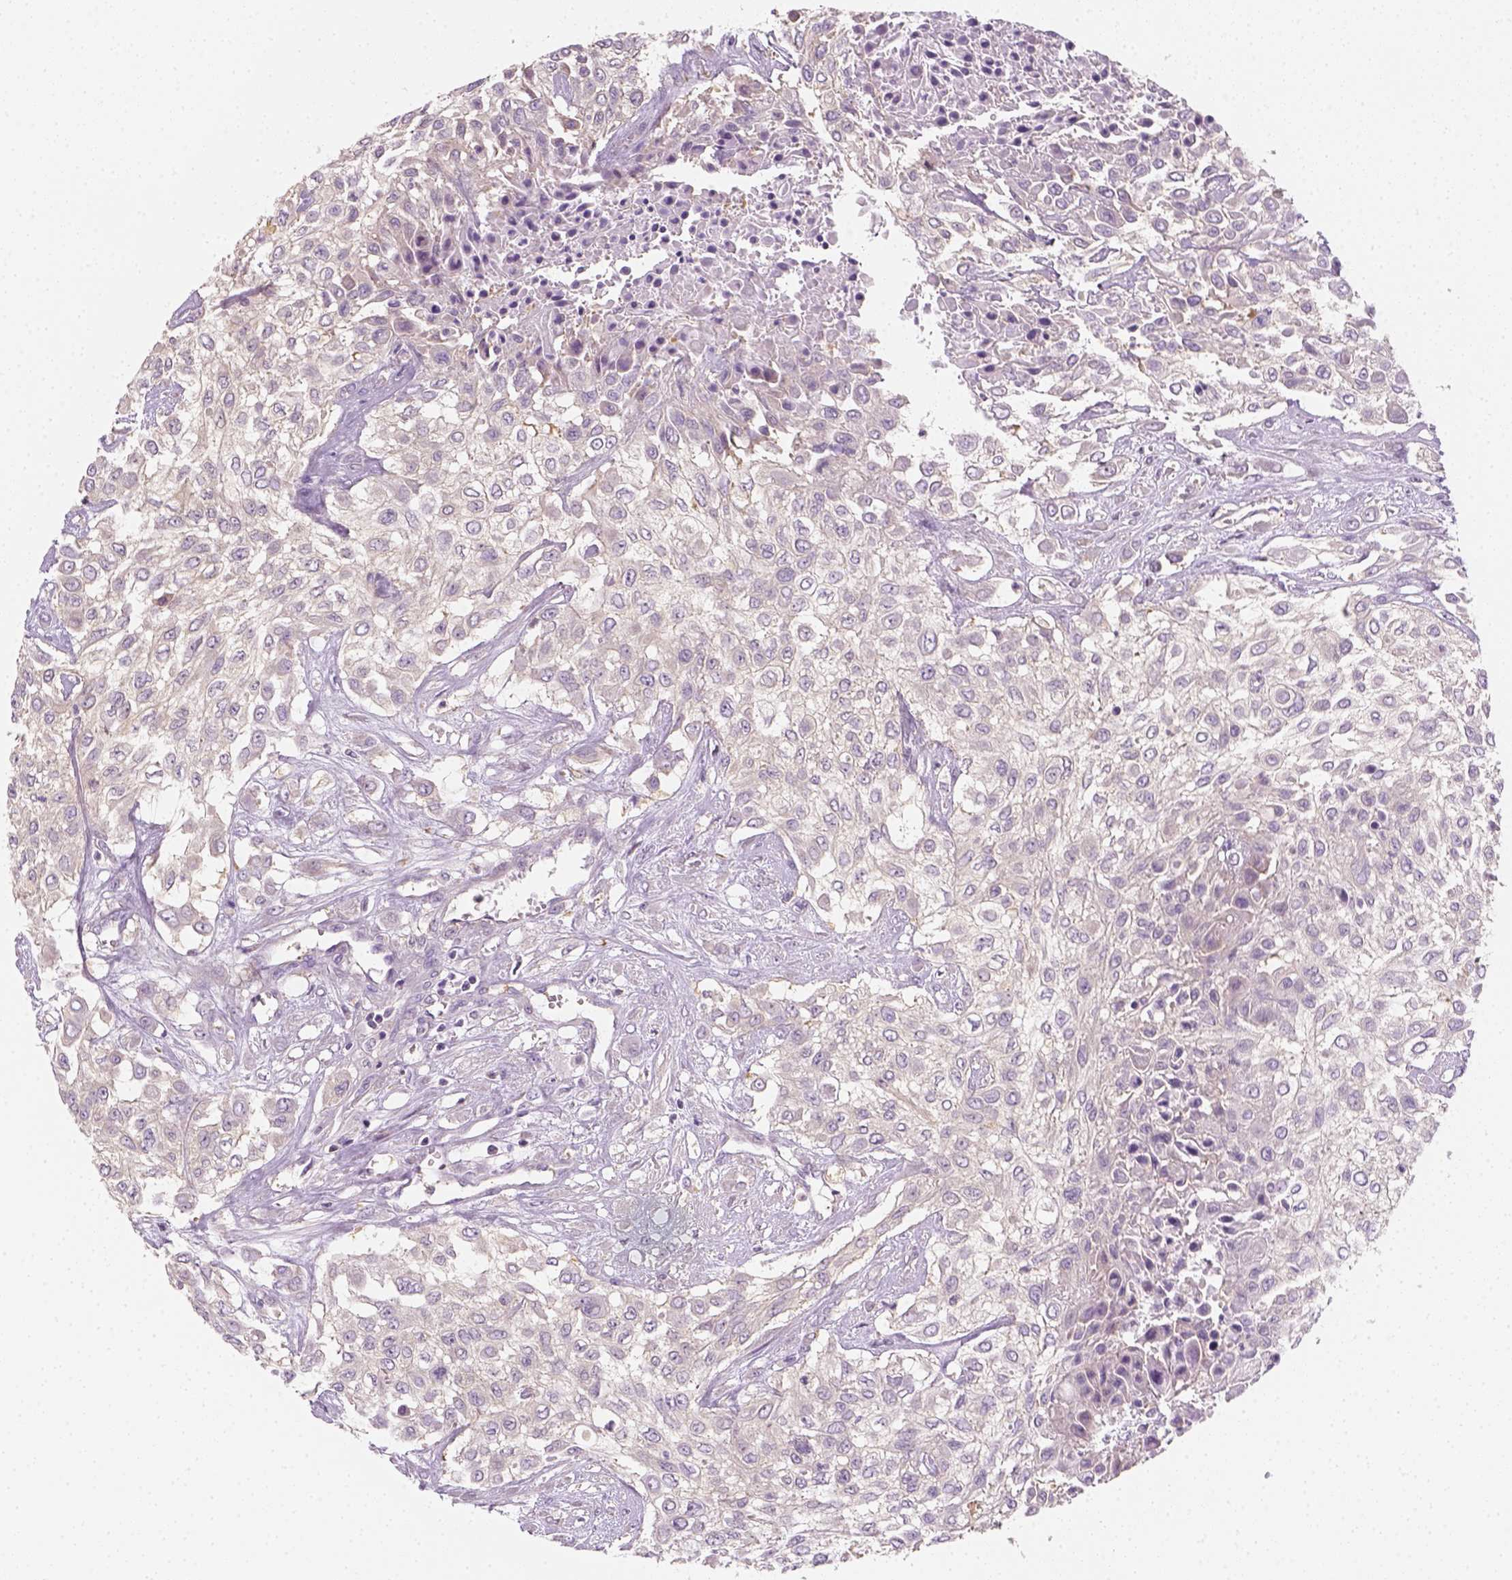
{"staining": {"intensity": "negative", "quantity": "none", "location": "none"}, "tissue": "urothelial cancer", "cell_type": "Tumor cells", "image_type": "cancer", "snomed": [{"axis": "morphology", "description": "Urothelial carcinoma, High grade"}, {"axis": "topography", "description": "Urinary bladder"}], "caption": "An image of human high-grade urothelial carcinoma is negative for staining in tumor cells. (Brightfield microscopy of DAB (3,3'-diaminobenzidine) immunohistochemistry (IHC) at high magnification).", "gene": "EPHB1", "patient": {"sex": "male", "age": 57}}